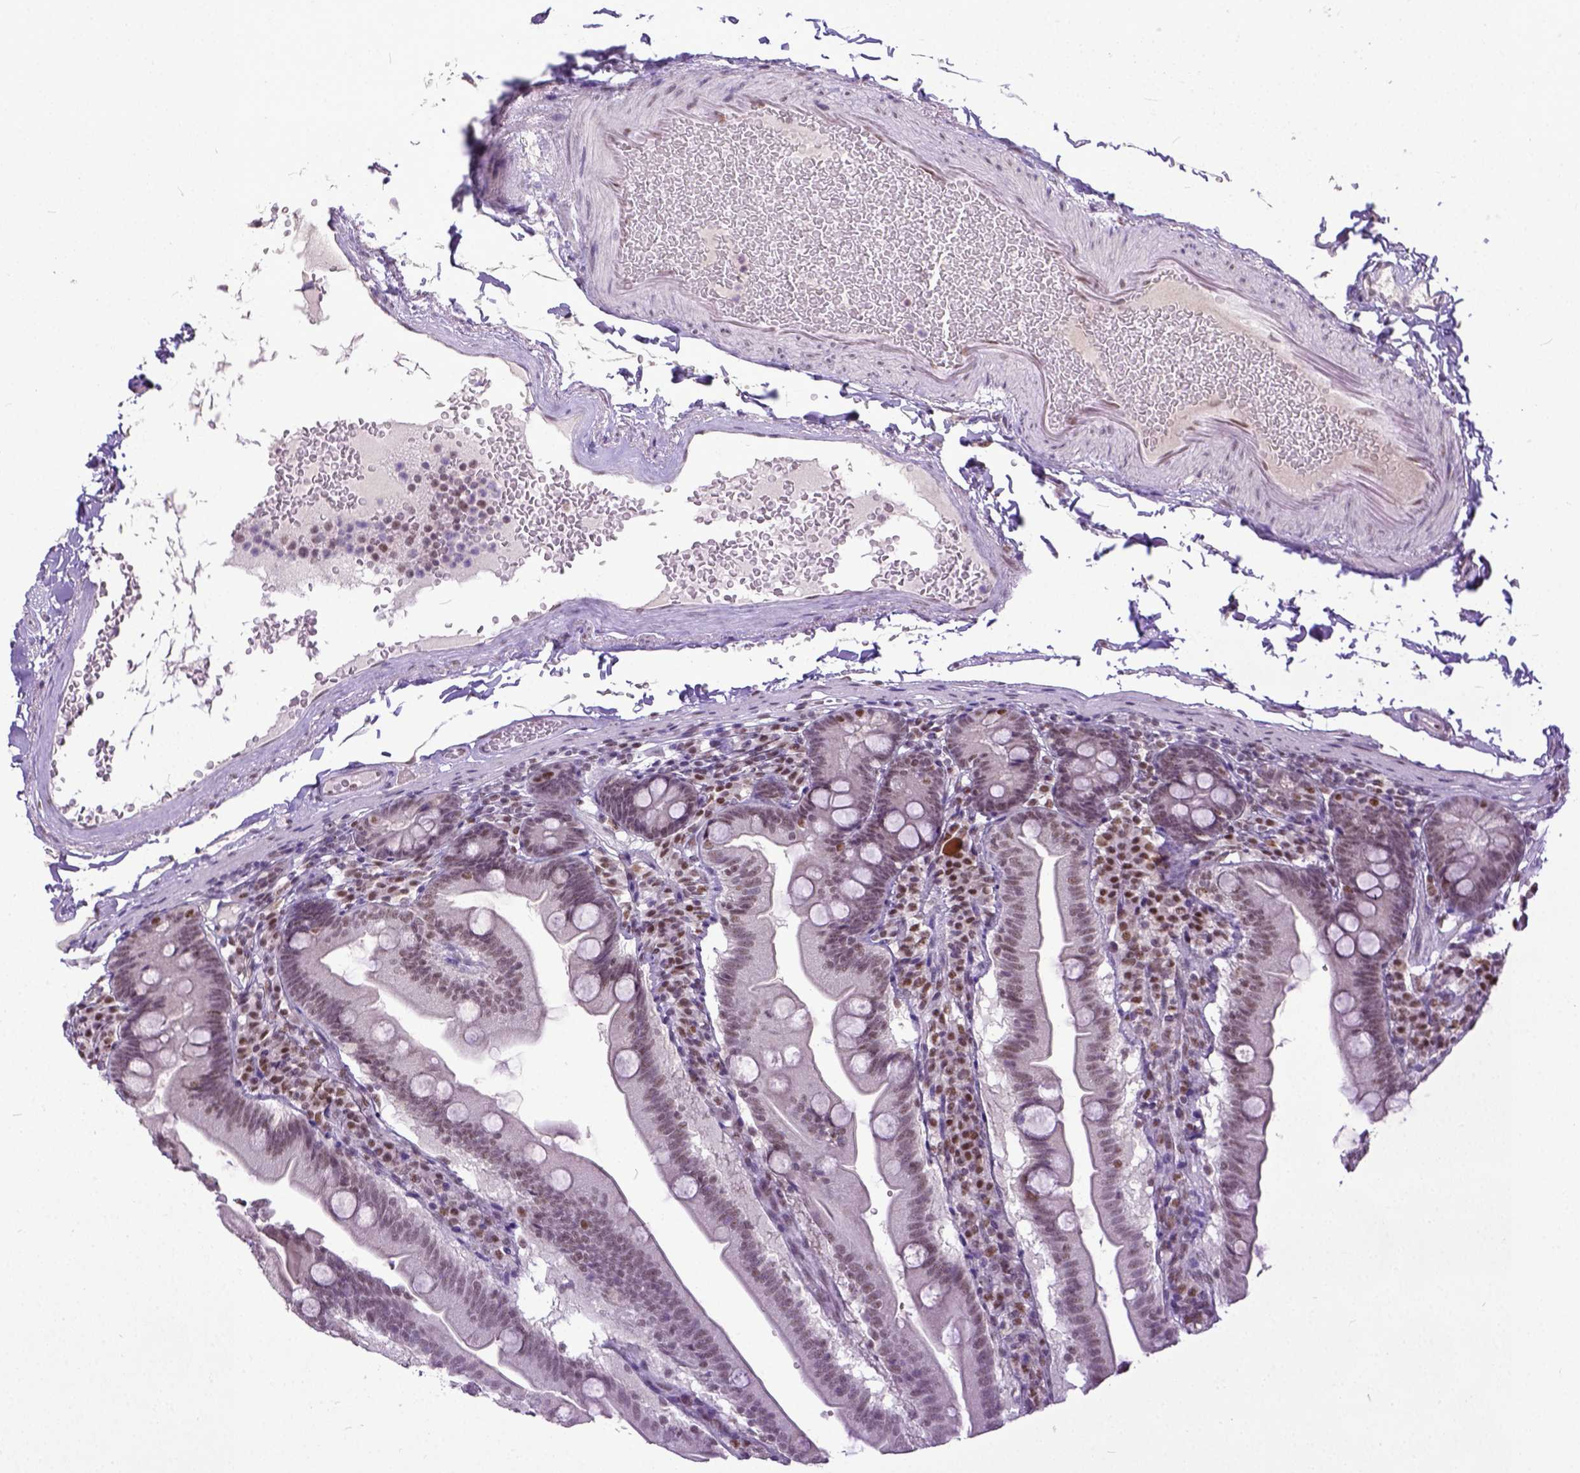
{"staining": {"intensity": "weak", "quantity": "25%-75%", "location": "nuclear"}, "tissue": "duodenum", "cell_type": "Glandular cells", "image_type": "normal", "snomed": [{"axis": "morphology", "description": "Normal tissue, NOS"}, {"axis": "topography", "description": "Duodenum"}], "caption": "Duodenum stained with a protein marker exhibits weak staining in glandular cells.", "gene": "ERCC1", "patient": {"sex": "female", "age": 67}}